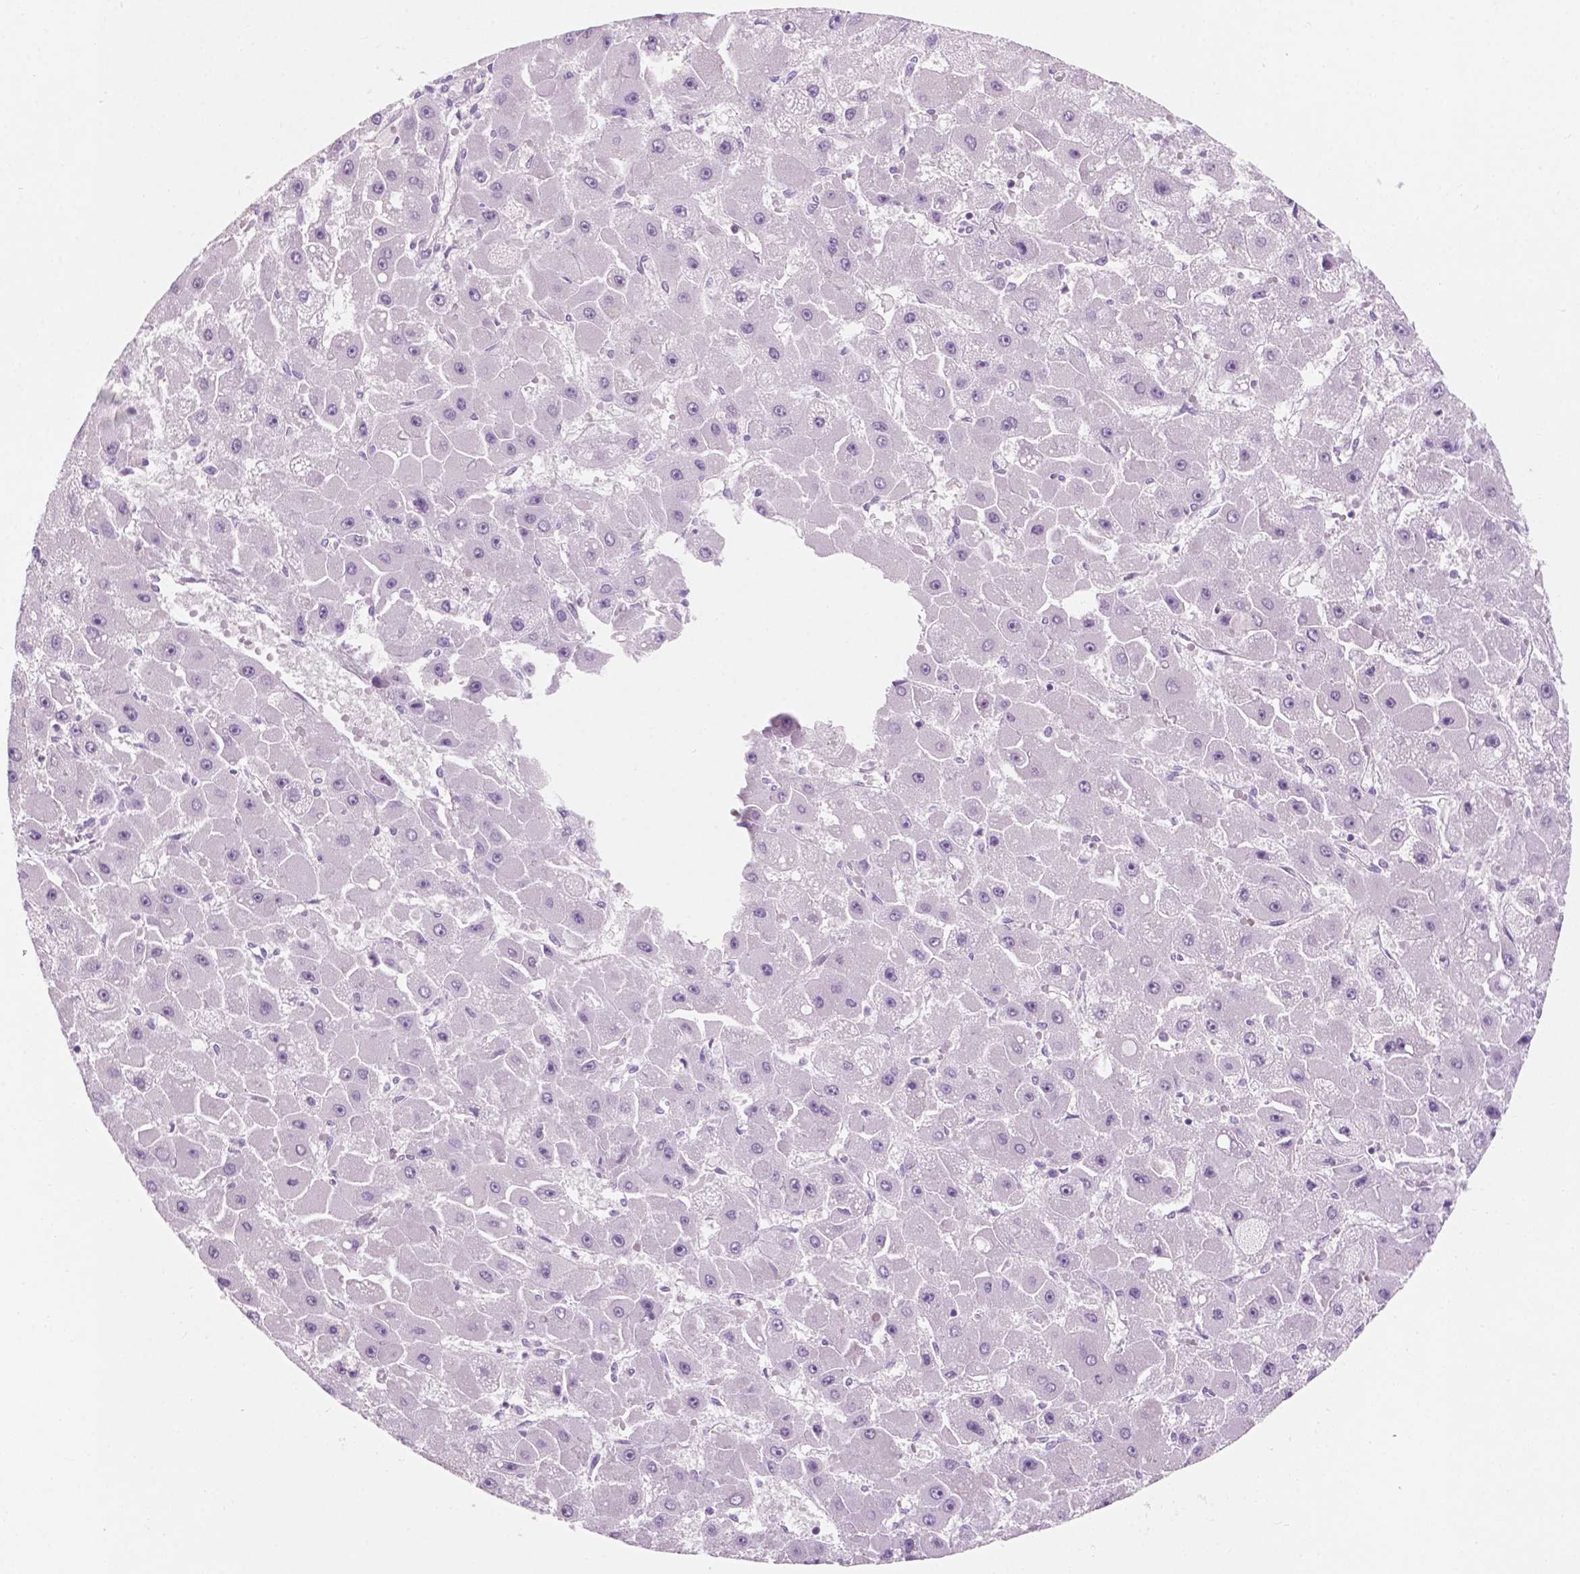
{"staining": {"intensity": "negative", "quantity": "none", "location": "none"}, "tissue": "liver cancer", "cell_type": "Tumor cells", "image_type": "cancer", "snomed": [{"axis": "morphology", "description": "Carcinoma, Hepatocellular, NOS"}, {"axis": "topography", "description": "Liver"}], "caption": "The image shows no significant staining in tumor cells of hepatocellular carcinoma (liver).", "gene": "AWAT1", "patient": {"sex": "female", "age": 25}}